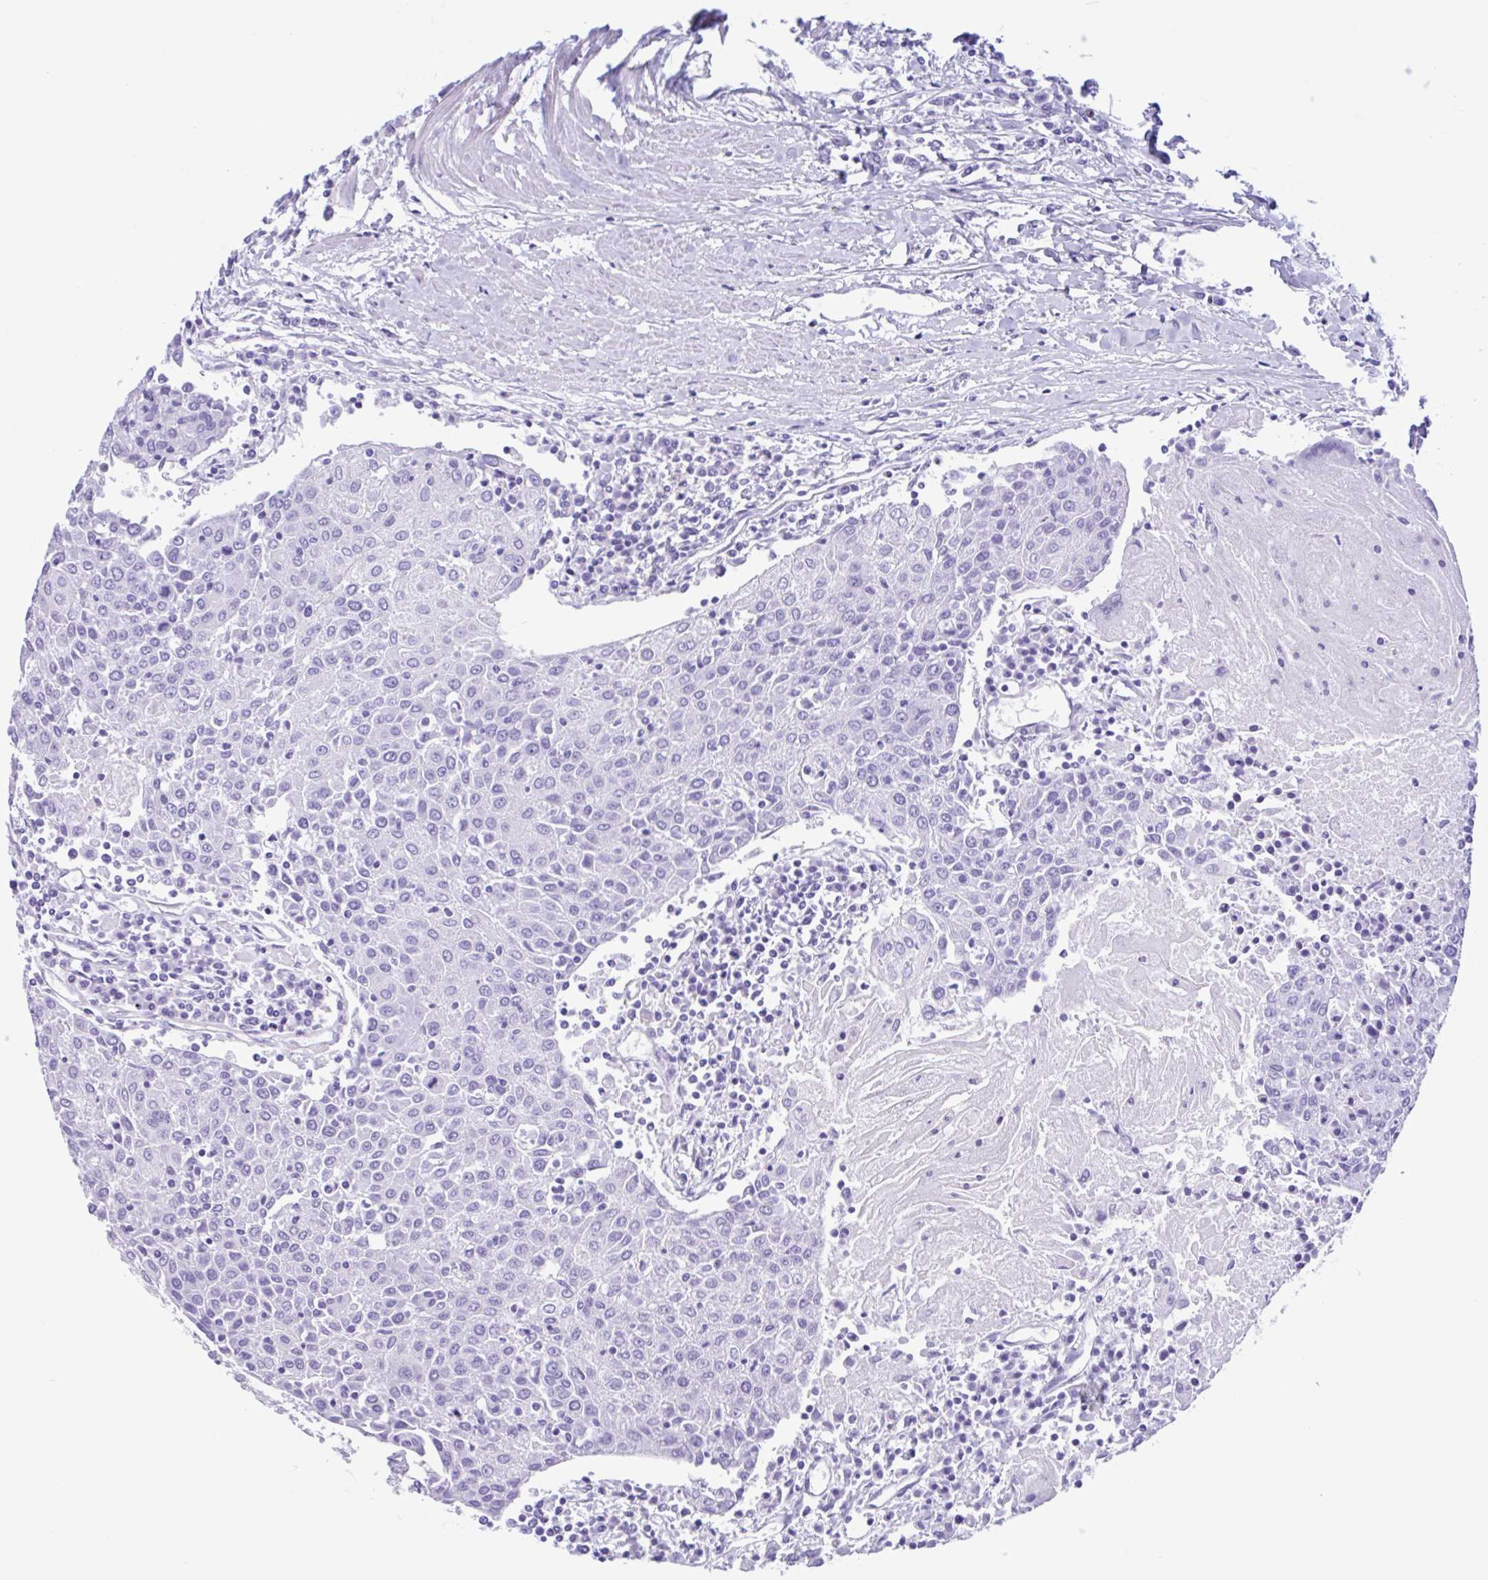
{"staining": {"intensity": "negative", "quantity": "none", "location": "none"}, "tissue": "urothelial cancer", "cell_type": "Tumor cells", "image_type": "cancer", "snomed": [{"axis": "morphology", "description": "Urothelial carcinoma, High grade"}, {"axis": "topography", "description": "Urinary bladder"}], "caption": "Urothelial carcinoma (high-grade) was stained to show a protein in brown. There is no significant positivity in tumor cells. The staining is performed using DAB brown chromogen with nuclei counter-stained in using hematoxylin.", "gene": "IAPP", "patient": {"sex": "female", "age": 85}}